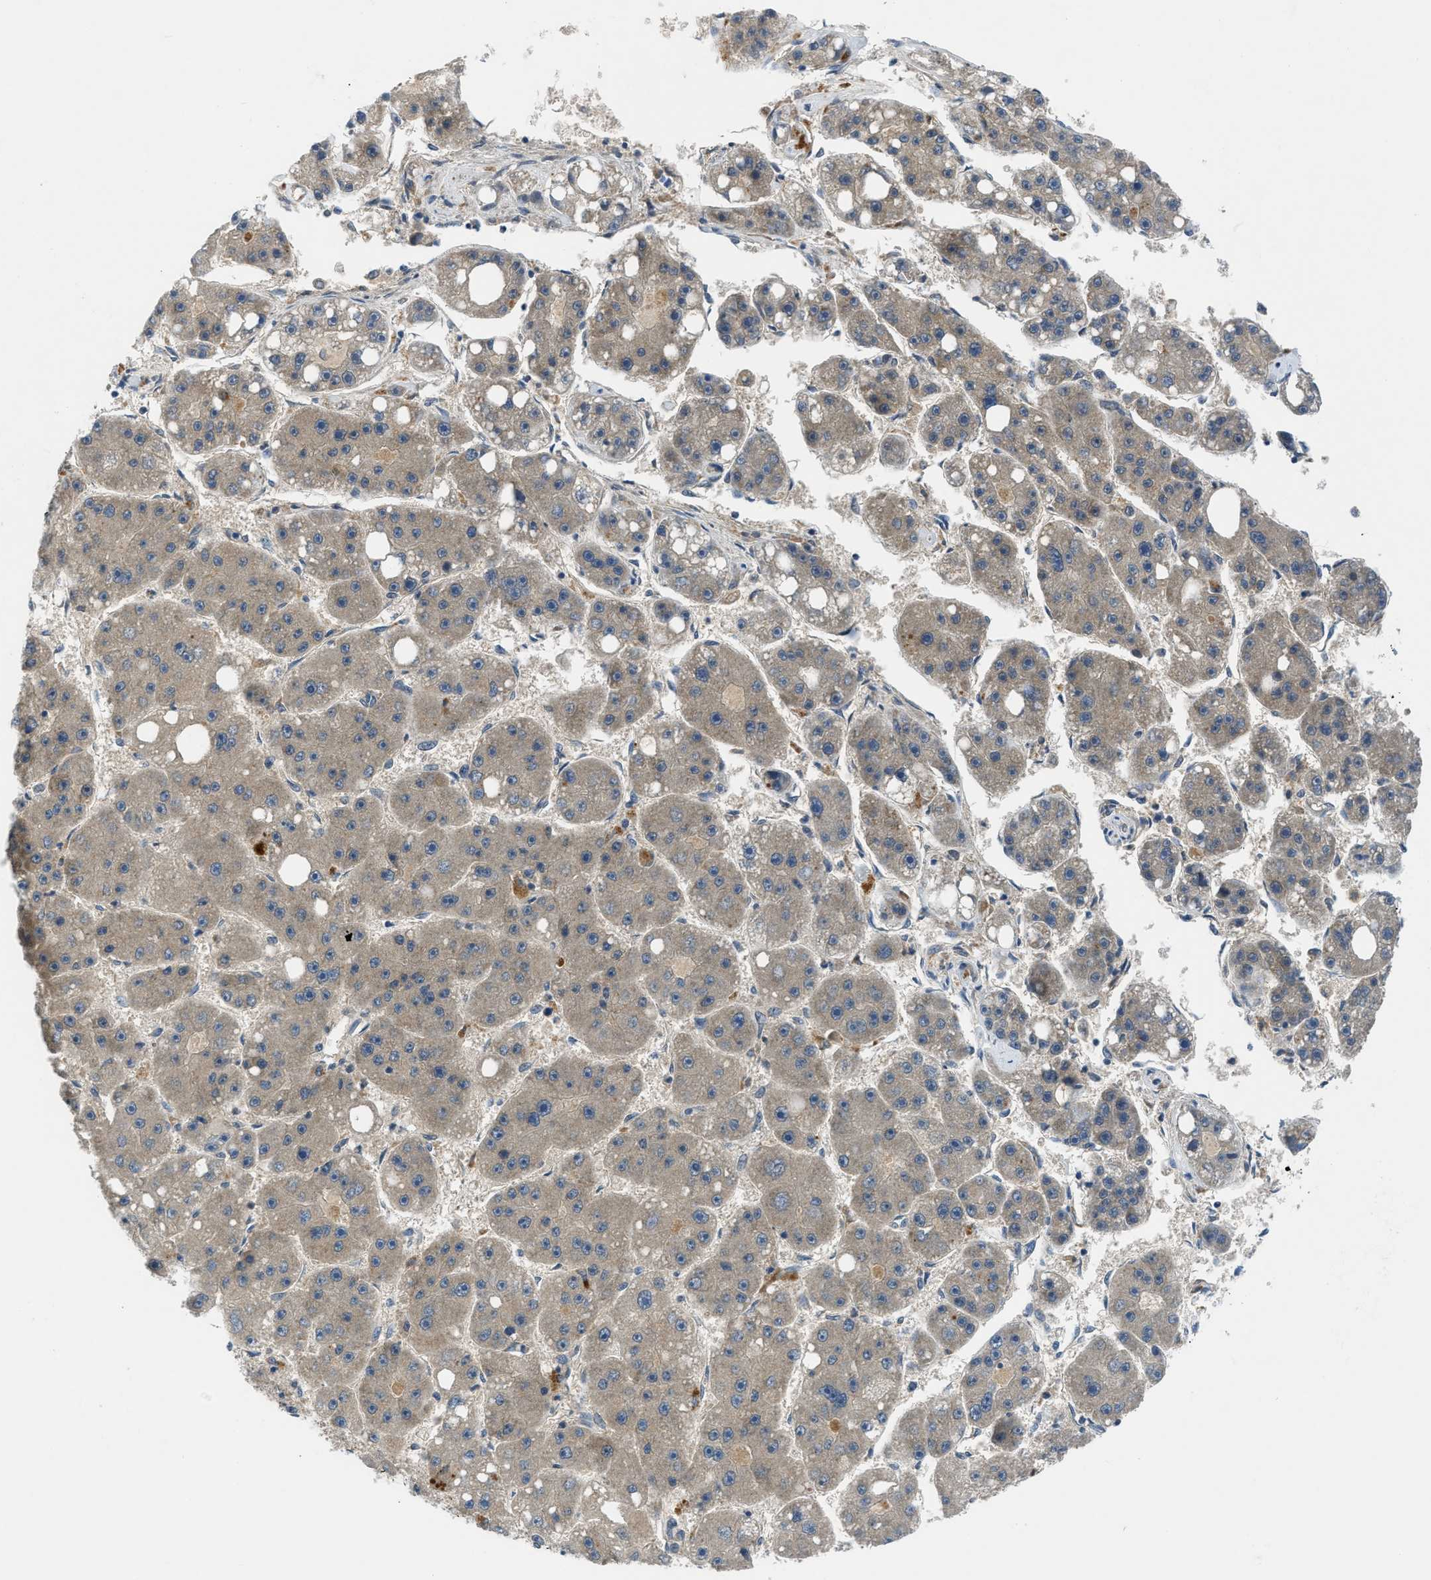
{"staining": {"intensity": "weak", "quantity": ">75%", "location": "cytoplasmic/membranous"}, "tissue": "liver cancer", "cell_type": "Tumor cells", "image_type": "cancer", "snomed": [{"axis": "morphology", "description": "Carcinoma, Hepatocellular, NOS"}, {"axis": "topography", "description": "Liver"}], "caption": "The immunohistochemical stain shows weak cytoplasmic/membranous staining in tumor cells of liver hepatocellular carcinoma tissue.", "gene": "PDE7A", "patient": {"sex": "female", "age": 61}}